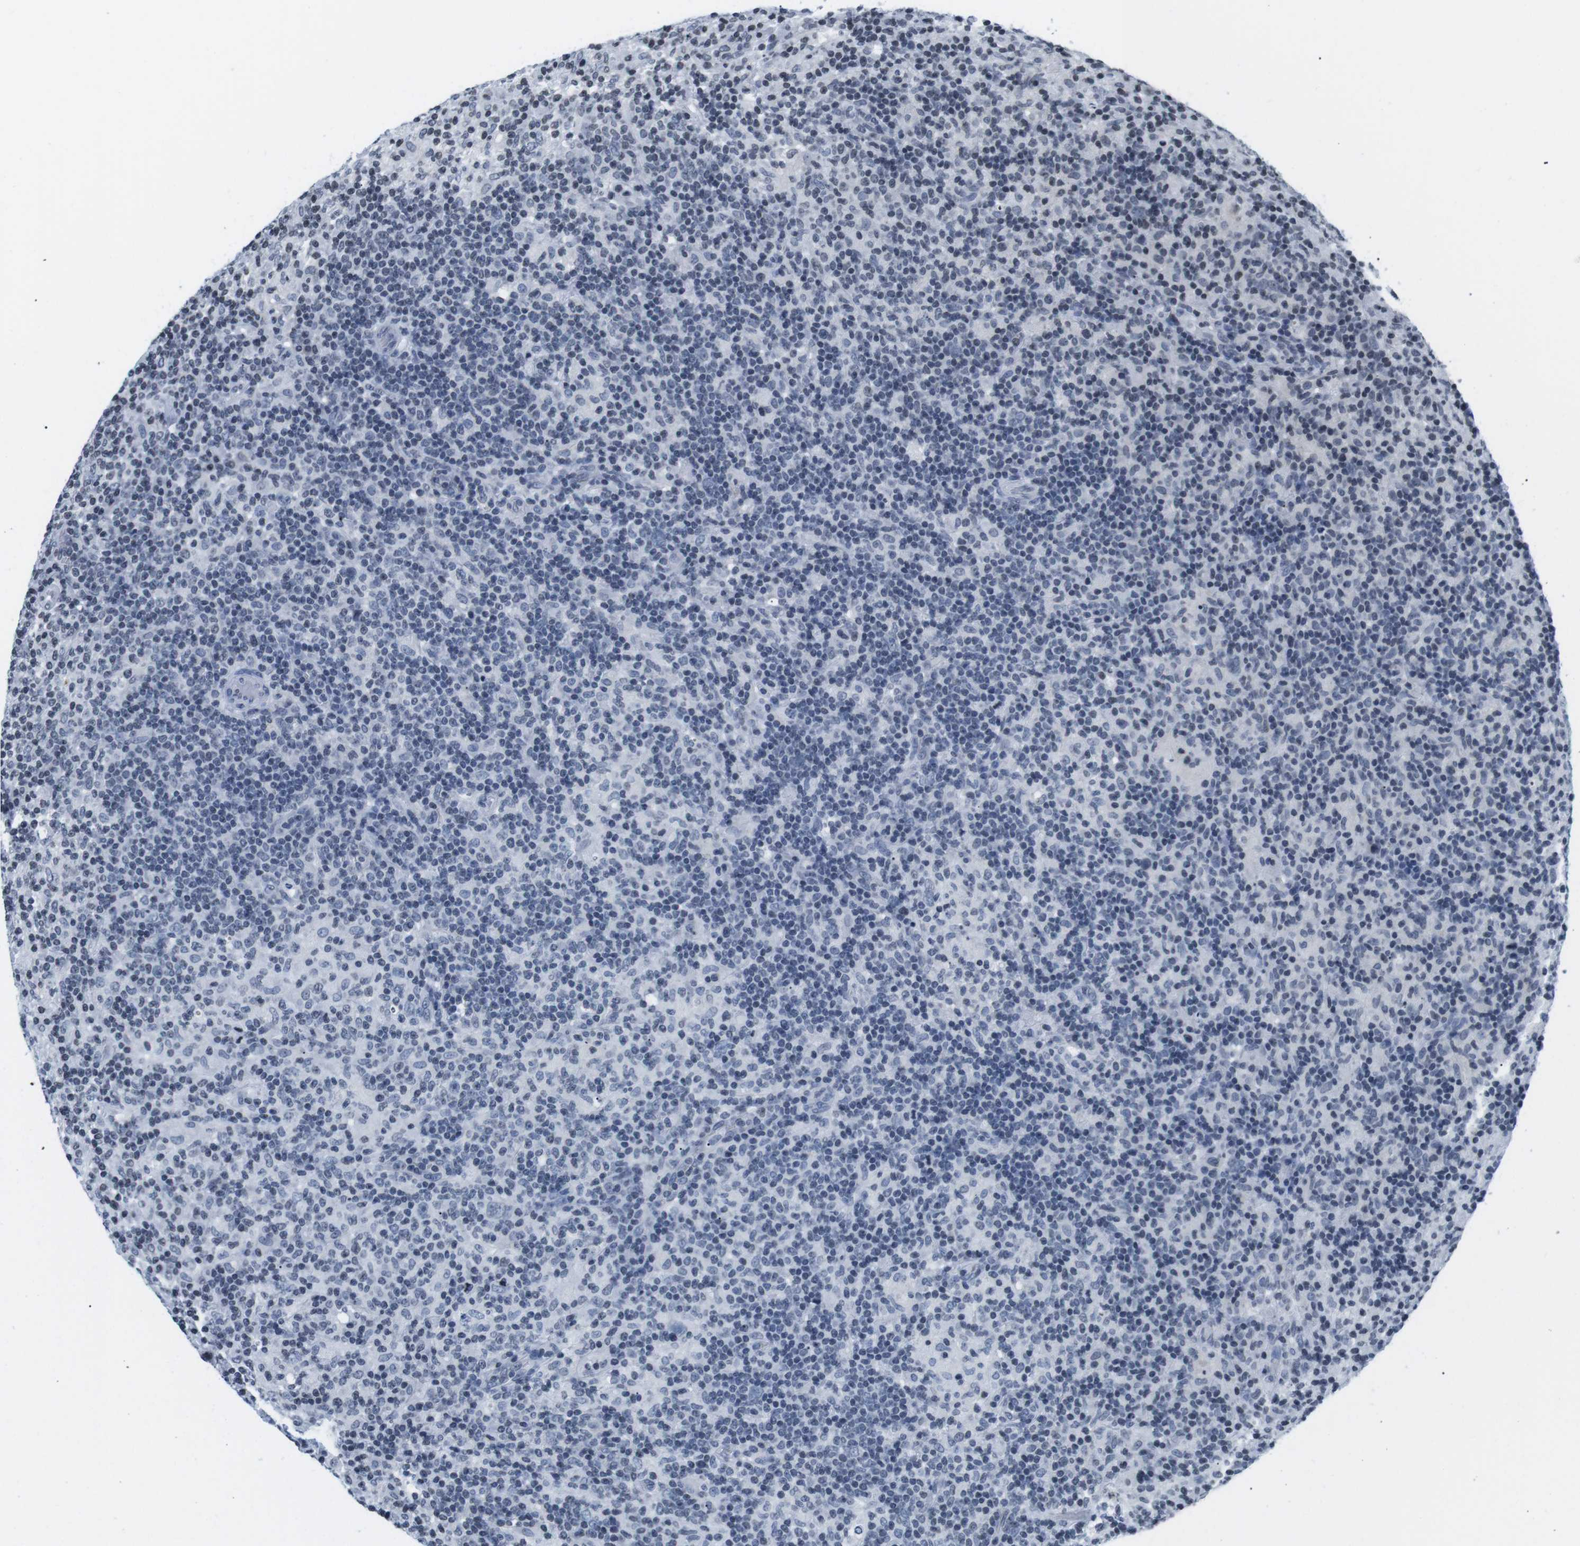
{"staining": {"intensity": "negative", "quantity": "none", "location": "none"}, "tissue": "lymphoma", "cell_type": "Tumor cells", "image_type": "cancer", "snomed": [{"axis": "morphology", "description": "Hodgkin's disease, NOS"}, {"axis": "topography", "description": "Lymph node"}], "caption": "Tumor cells are negative for protein expression in human lymphoma. (DAB (3,3'-diaminobenzidine) immunohistochemistry, high magnification).", "gene": "E2F2", "patient": {"sex": "male", "age": 70}}